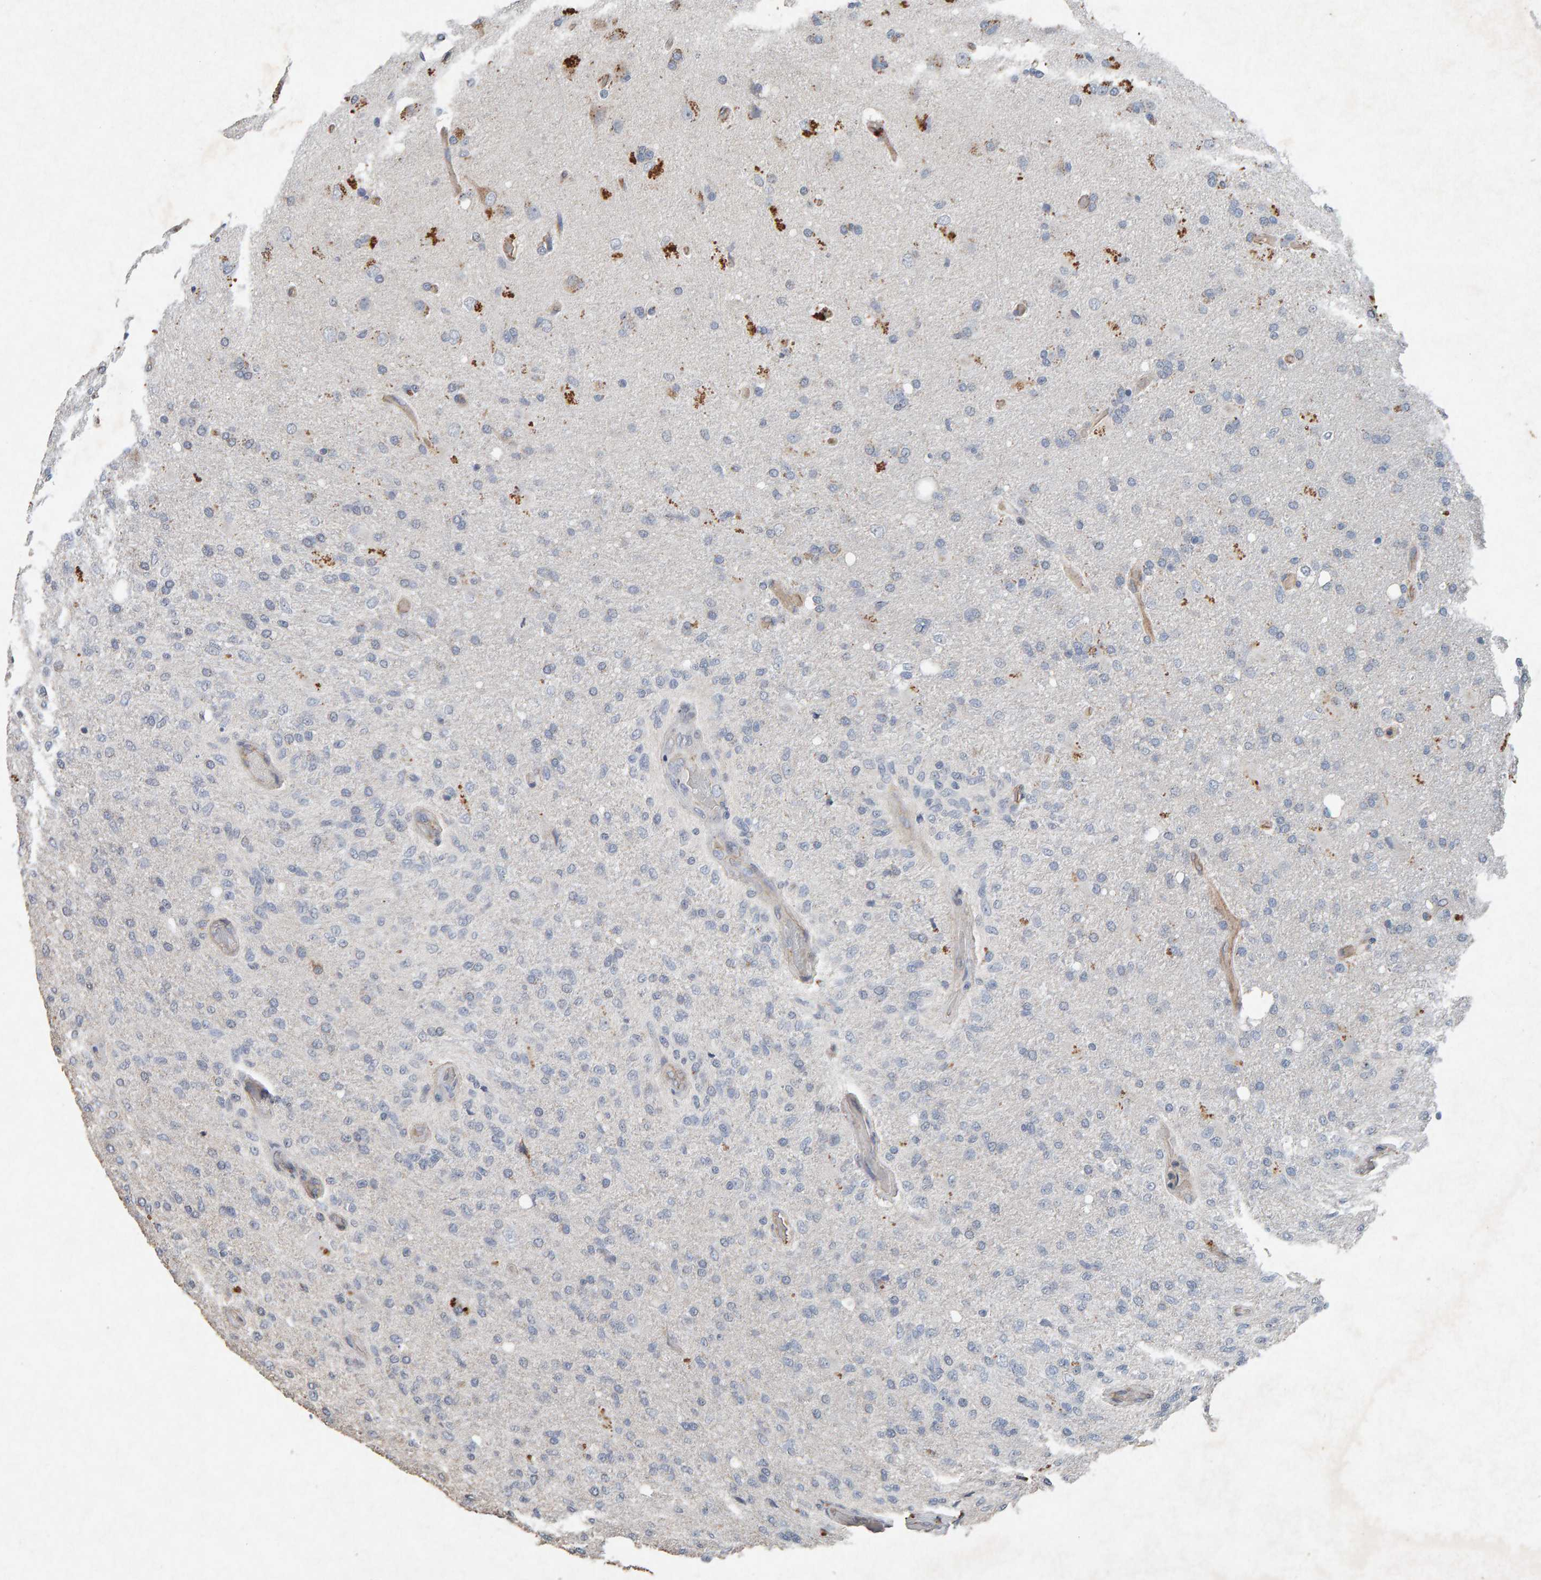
{"staining": {"intensity": "moderate", "quantity": "<25%", "location": "cytoplasmic/membranous"}, "tissue": "glioma", "cell_type": "Tumor cells", "image_type": "cancer", "snomed": [{"axis": "morphology", "description": "Normal tissue, NOS"}, {"axis": "morphology", "description": "Glioma, malignant, High grade"}, {"axis": "topography", "description": "Cerebral cortex"}], "caption": "Protein expression by immunohistochemistry (IHC) exhibits moderate cytoplasmic/membranous expression in about <25% of tumor cells in malignant glioma (high-grade).", "gene": "PTPRM", "patient": {"sex": "male", "age": 77}}